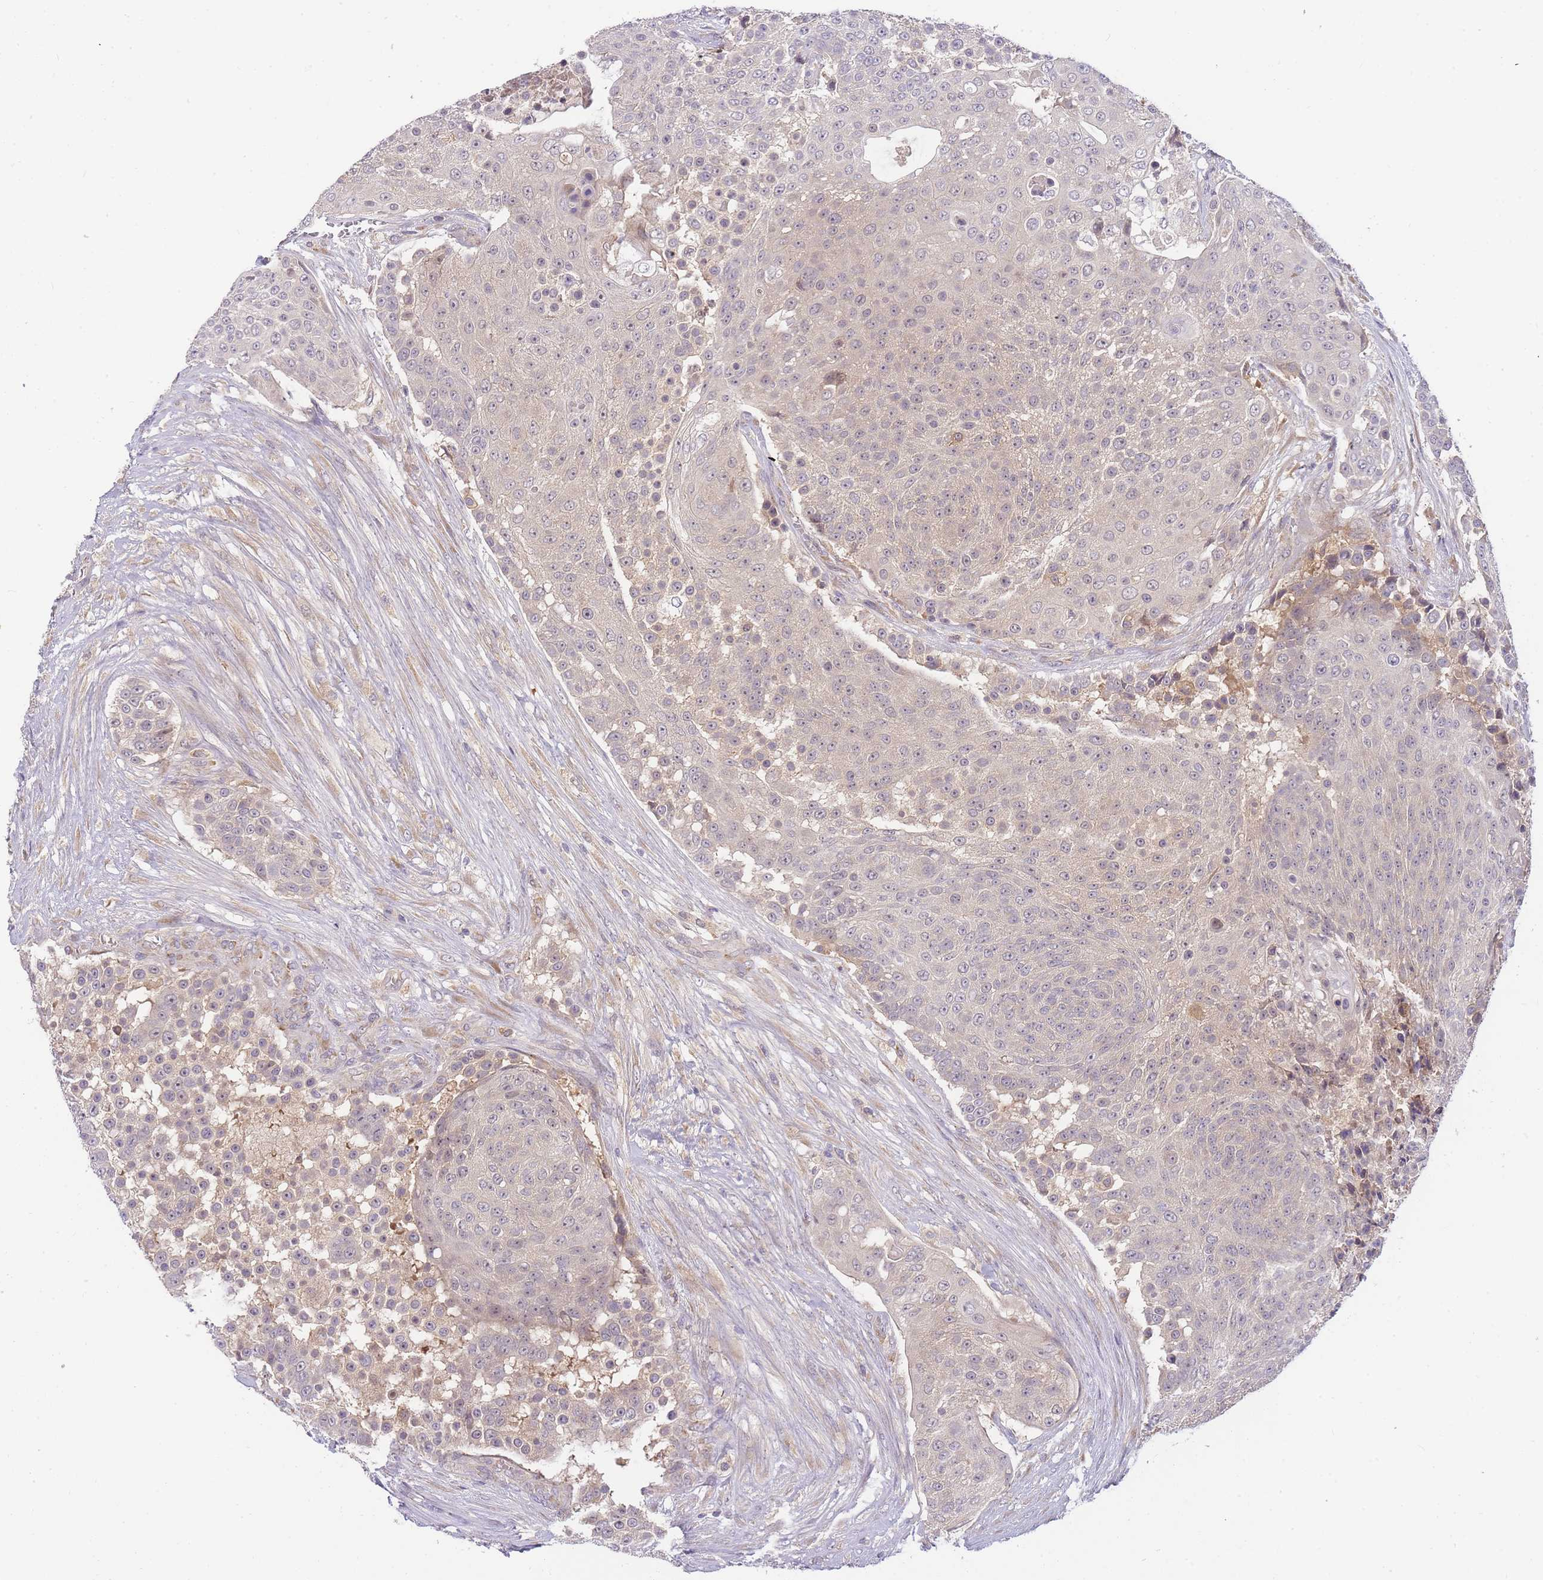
{"staining": {"intensity": "negative", "quantity": "none", "location": "none"}, "tissue": "urothelial cancer", "cell_type": "Tumor cells", "image_type": "cancer", "snomed": [{"axis": "morphology", "description": "Urothelial carcinoma, High grade"}, {"axis": "topography", "description": "Urinary bladder"}], "caption": "Image shows no significant protein staining in tumor cells of urothelial carcinoma (high-grade). (Stains: DAB immunohistochemistry with hematoxylin counter stain, Microscopy: brightfield microscopy at high magnification).", "gene": "ZNF577", "patient": {"sex": "female", "age": 63}}